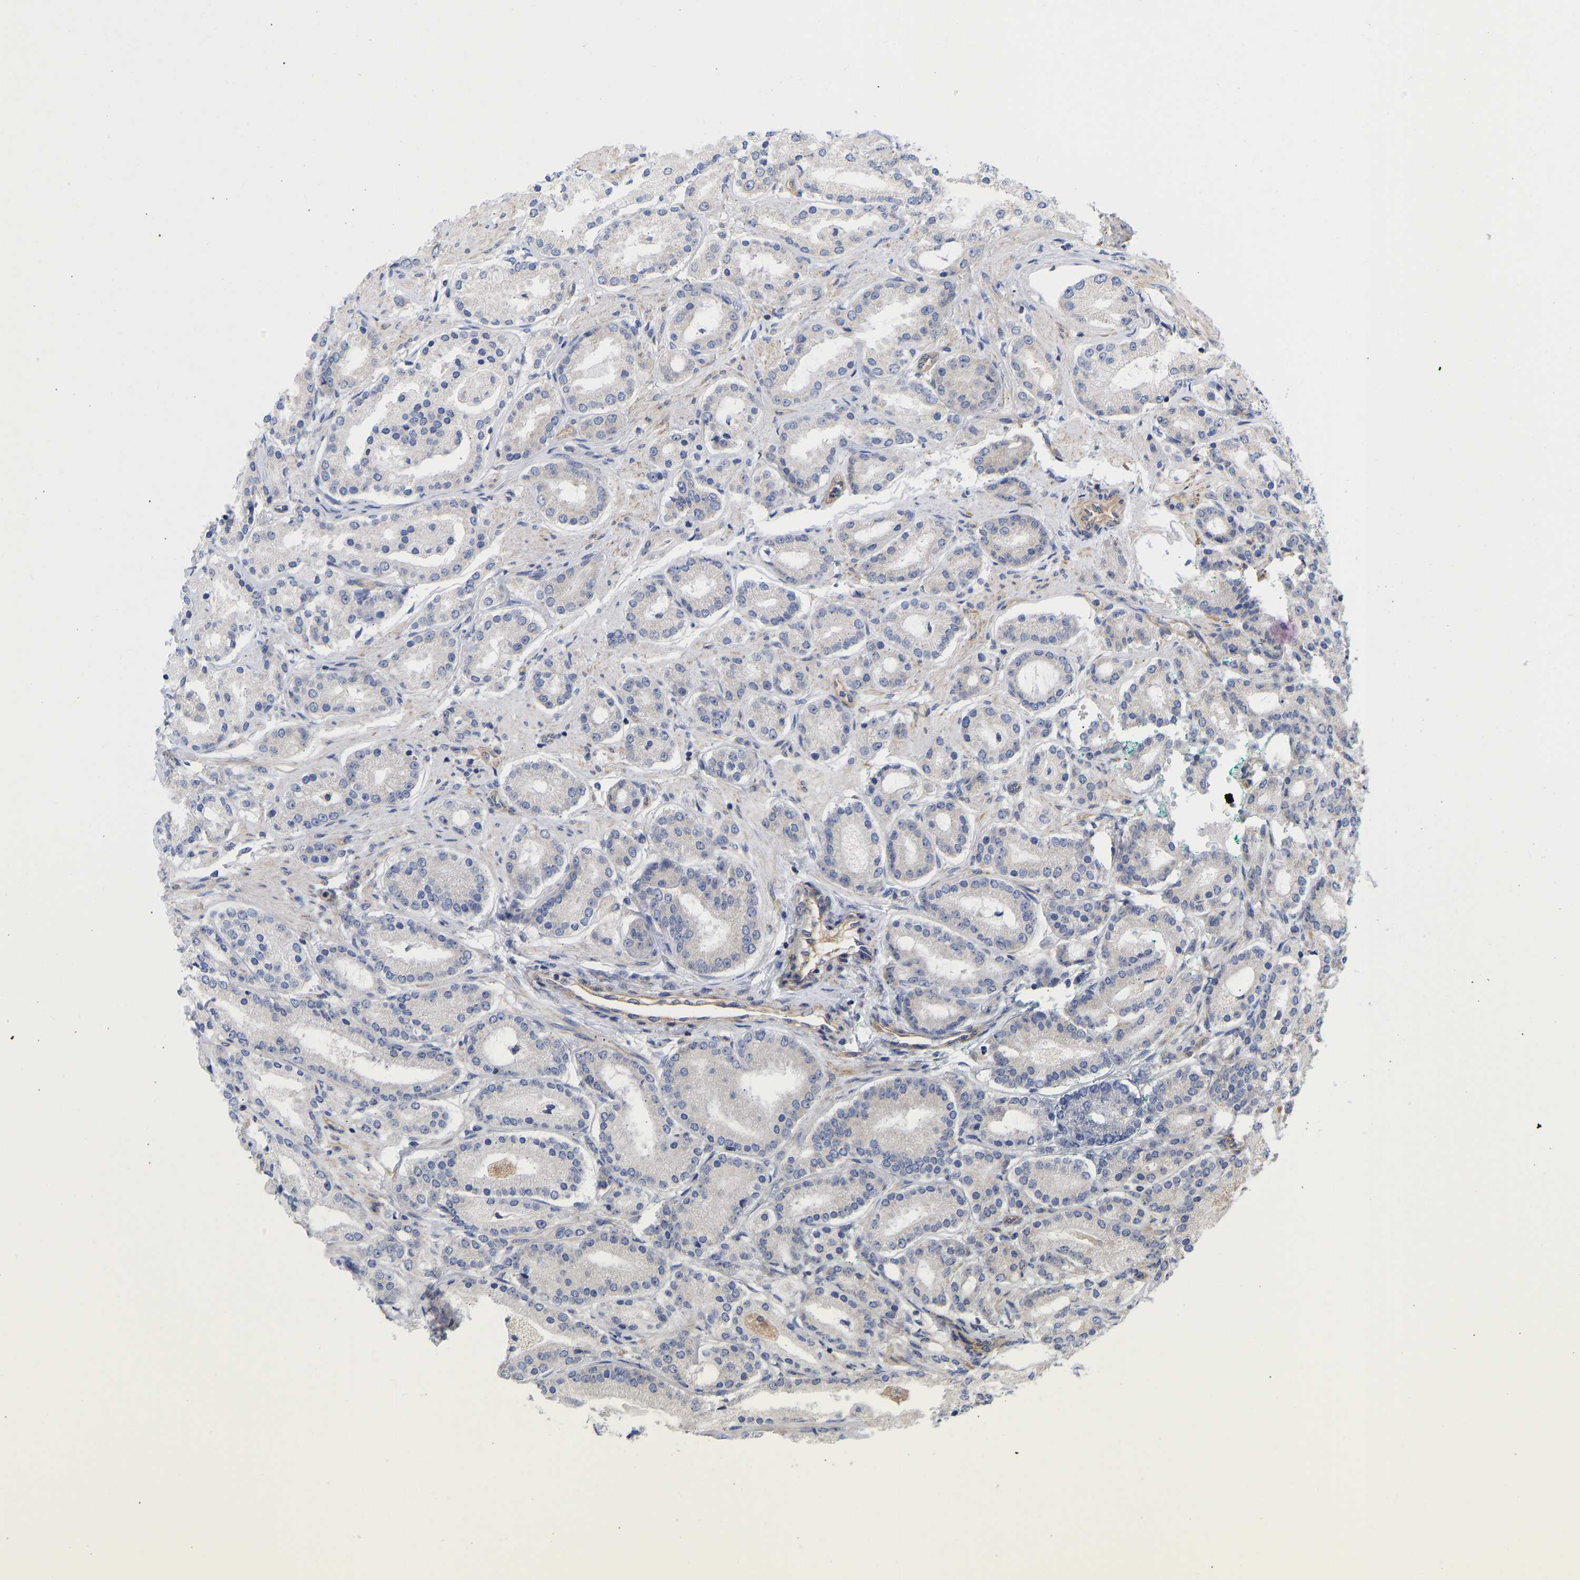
{"staining": {"intensity": "negative", "quantity": "none", "location": "none"}, "tissue": "prostate cancer", "cell_type": "Tumor cells", "image_type": "cancer", "snomed": [{"axis": "morphology", "description": "Adenocarcinoma, Low grade"}, {"axis": "topography", "description": "Prostate"}], "caption": "An immunohistochemistry micrograph of adenocarcinoma (low-grade) (prostate) is shown. There is no staining in tumor cells of adenocarcinoma (low-grade) (prostate).", "gene": "MAP2K3", "patient": {"sex": "male", "age": 63}}